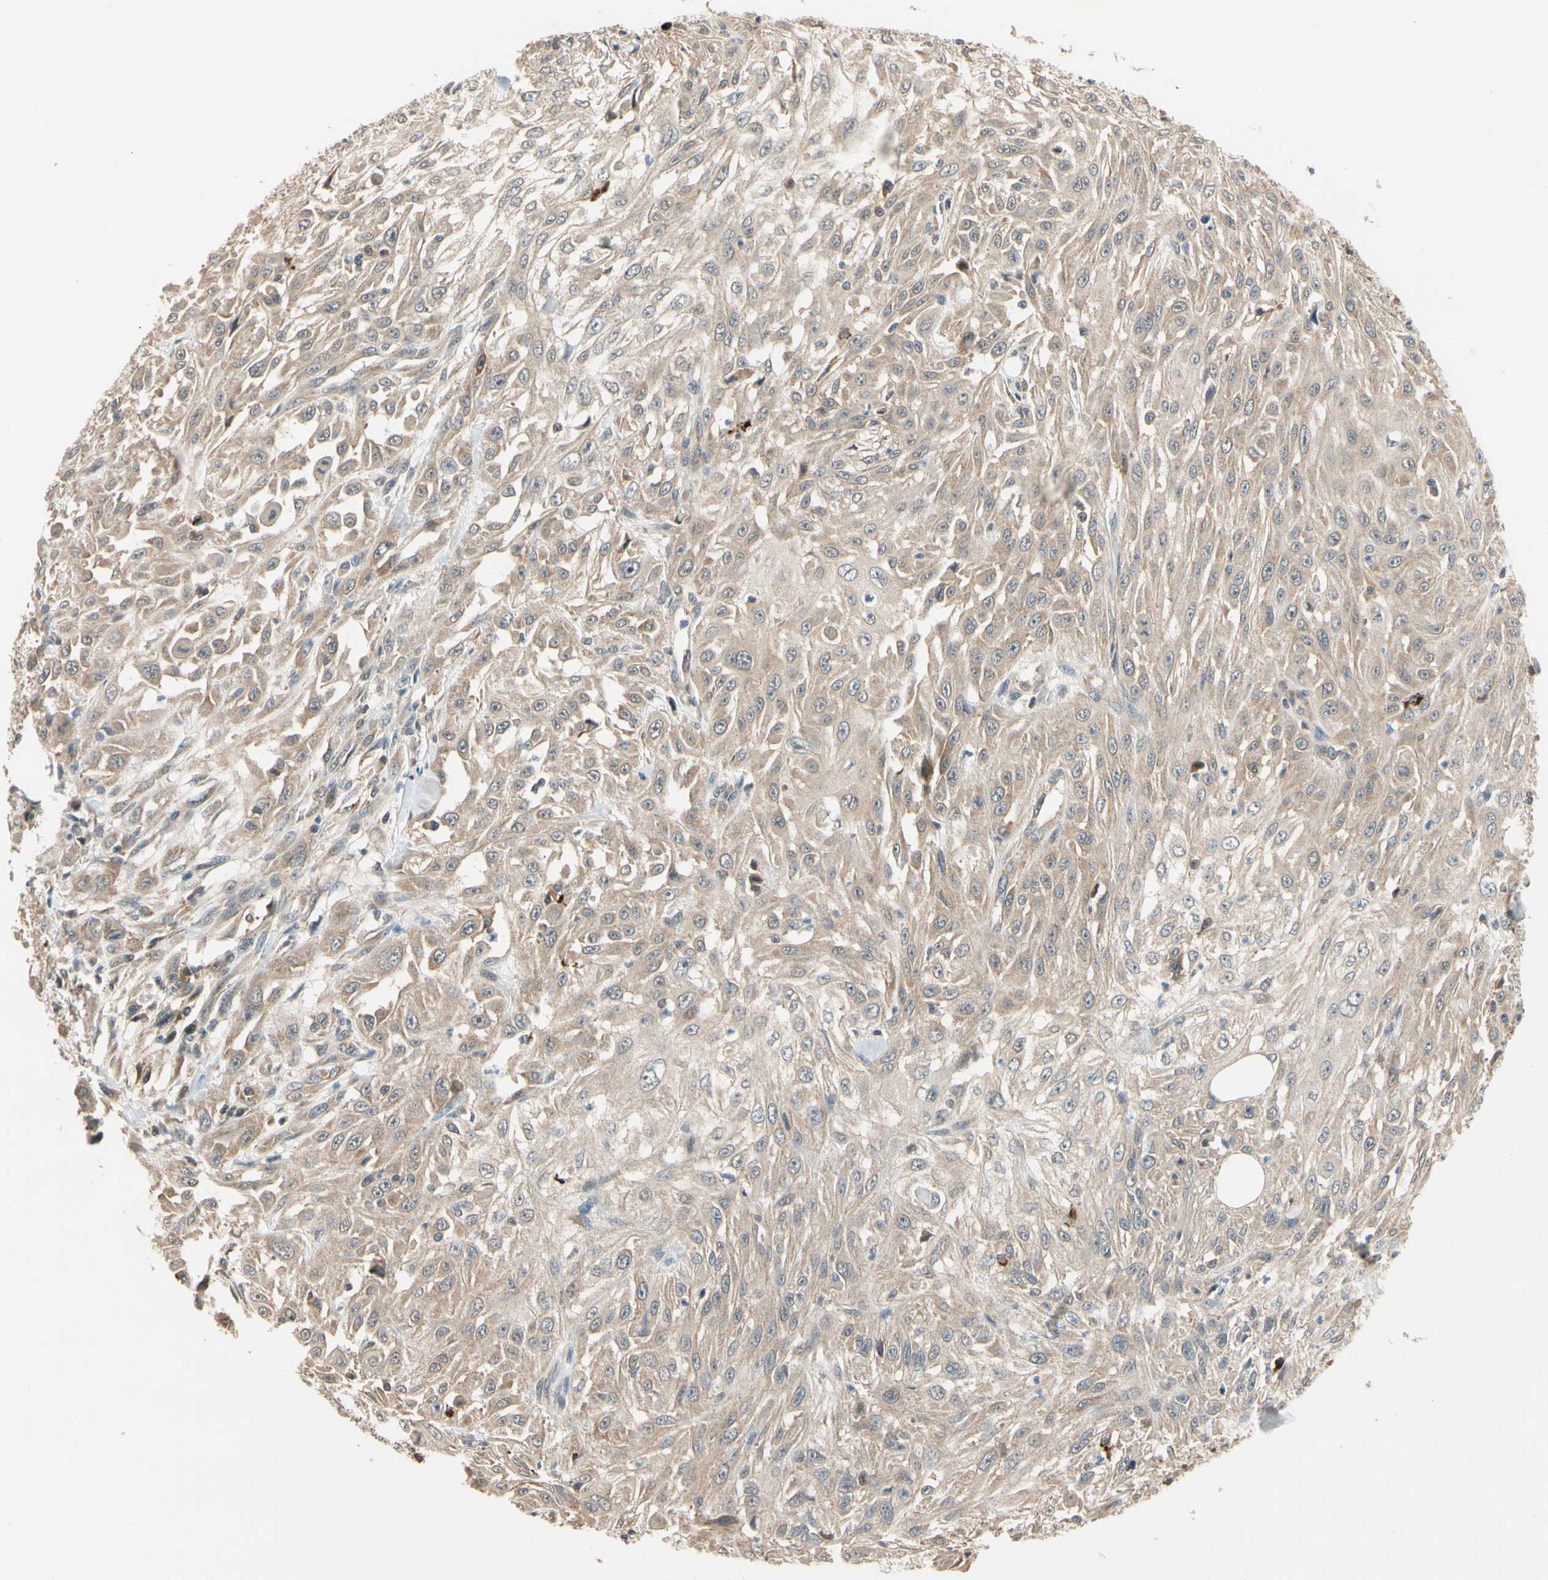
{"staining": {"intensity": "weak", "quantity": ">75%", "location": "cytoplasmic/membranous"}, "tissue": "skin cancer", "cell_type": "Tumor cells", "image_type": "cancer", "snomed": [{"axis": "morphology", "description": "Squamous cell carcinoma, NOS"}, {"axis": "topography", "description": "Skin"}], "caption": "A low amount of weak cytoplasmic/membranous positivity is identified in approximately >75% of tumor cells in skin cancer tissue. (IHC, brightfield microscopy, high magnification).", "gene": "ANKHD1", "patient": {"sex": "male", "age": 75}}